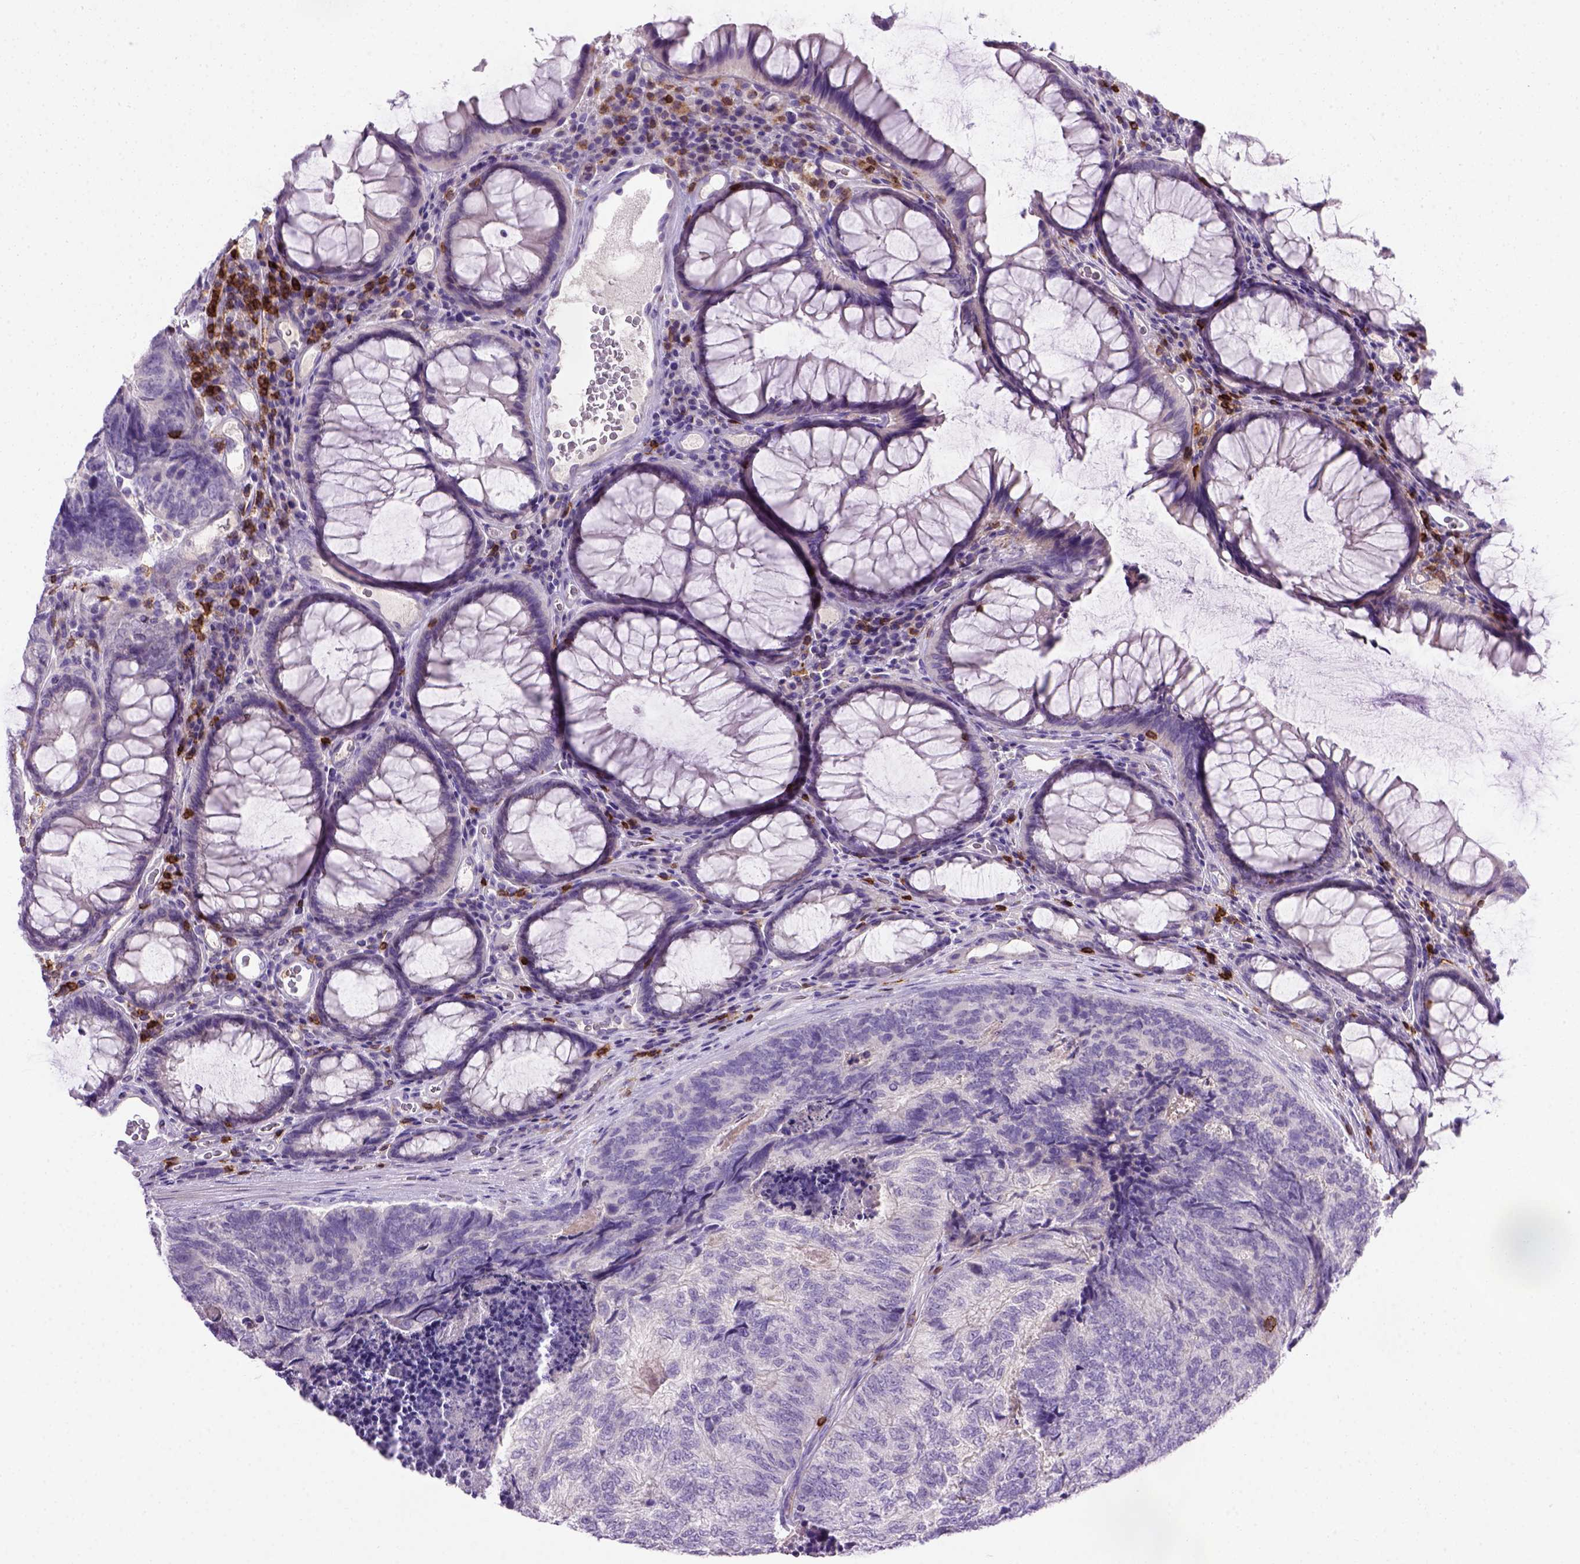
{"staining": {"intensity": "negative", "quantity": "none", "location": "none"}, "tissue": "colorectal cancer", "cell_type": "Tumor cells", "image_type": "cancer", "snomed": [{"axis": "morphology", "description": "Adenocarcinoma, NOS"}, {"axis": "topography", "description": "Colon"}], "caption": "Immunohistochemical staining of human colorectal cancer shows no significant positivity in tumor cells.", "gene": "CD3E", "patient": {"sex": "female", "age": 67}}